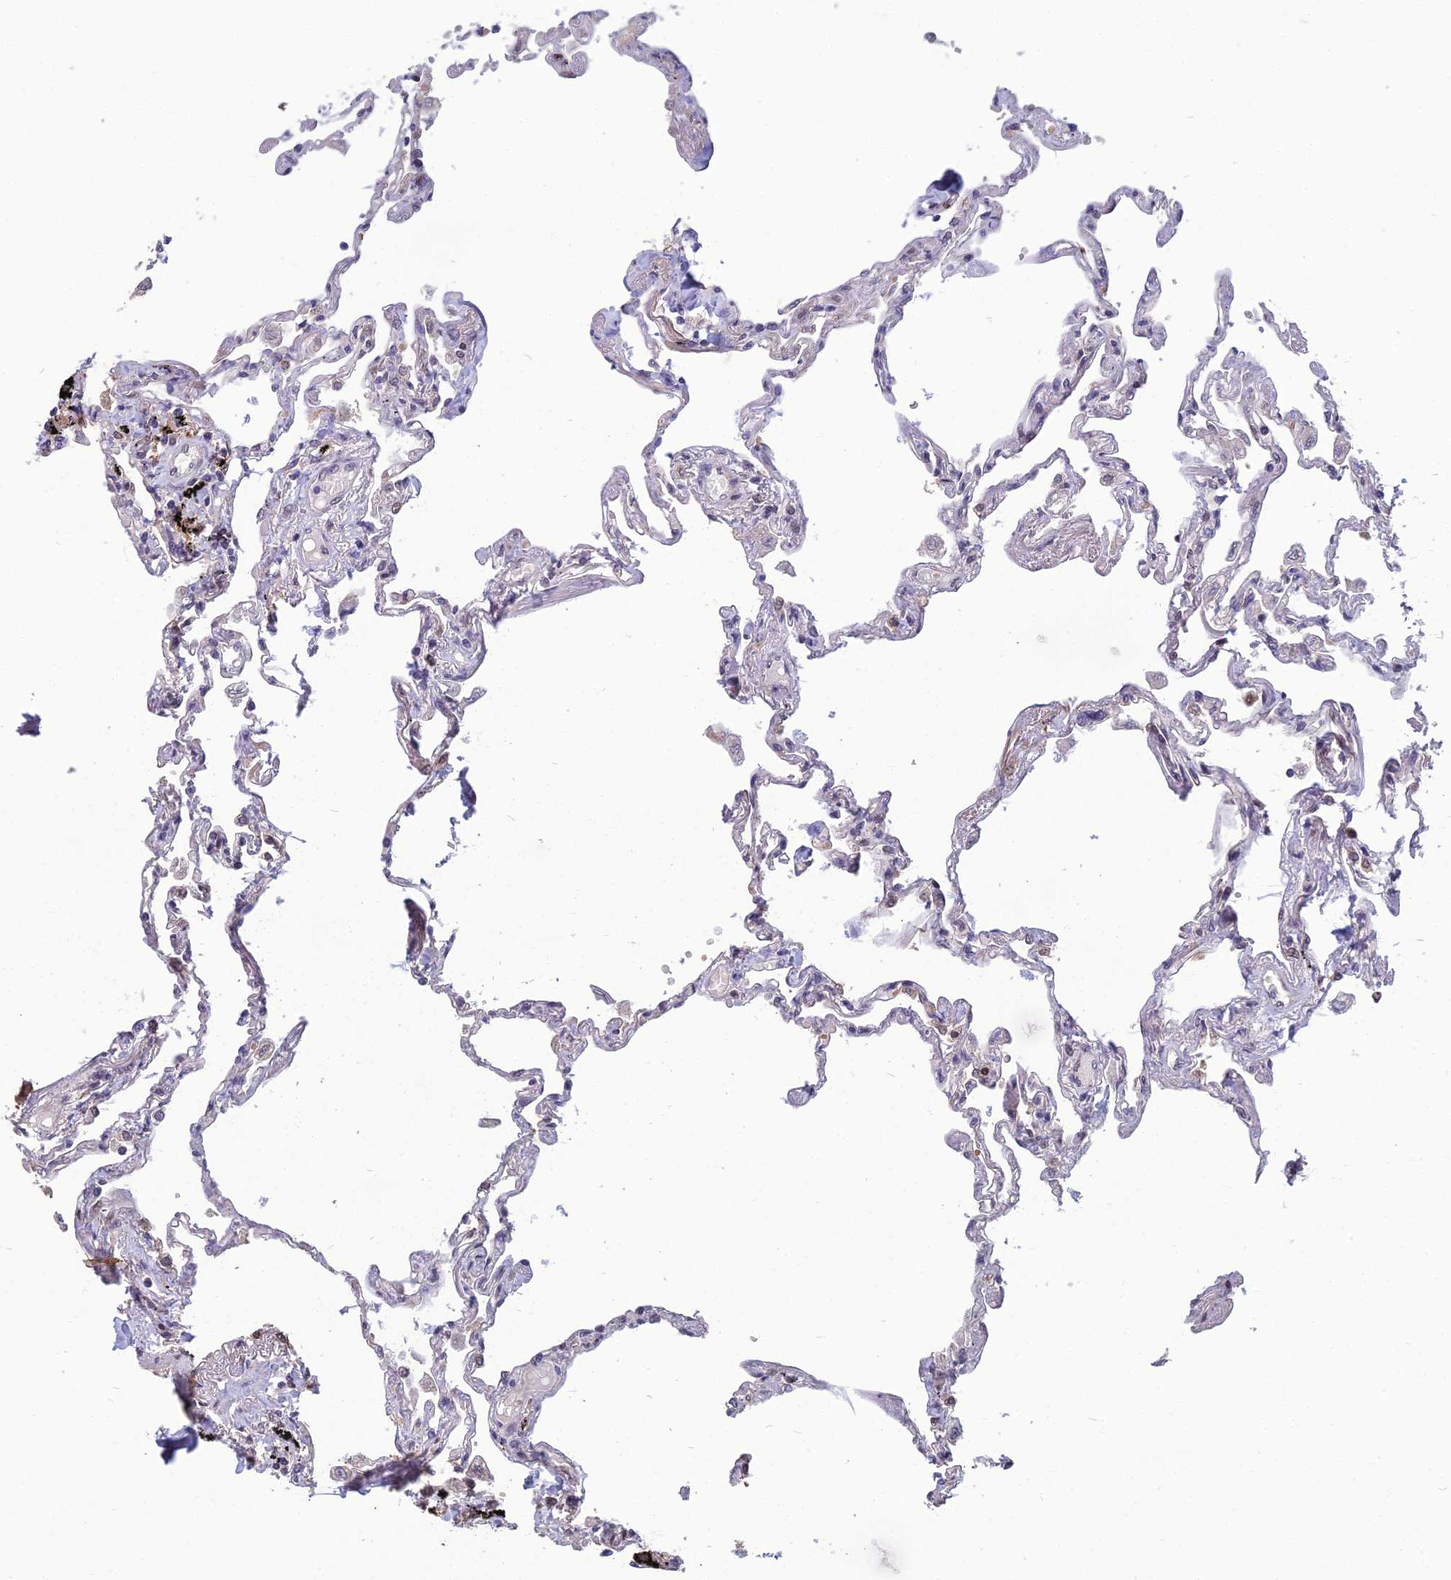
{"staining": {"intensity": "weak", "quantity": "<25%", "location": "cytoplasmic/membranous"}, "tissue": "lung", "cell_type": "Alveolar cells", "image_type": "normal", "snomed": [{"axis": "morphology", "description": "Normal tissue, NOS"}, {"axis": "topography", "description": "Lung"}], "caption": "Immunohistochemistry (IHC) histopathology image of unremarkable human lung stained for a protein (brown), which demonstrates no staining in alveolar cells.", "gene": "NR4A3", "patient": {"sex": "female", "age": 67}}